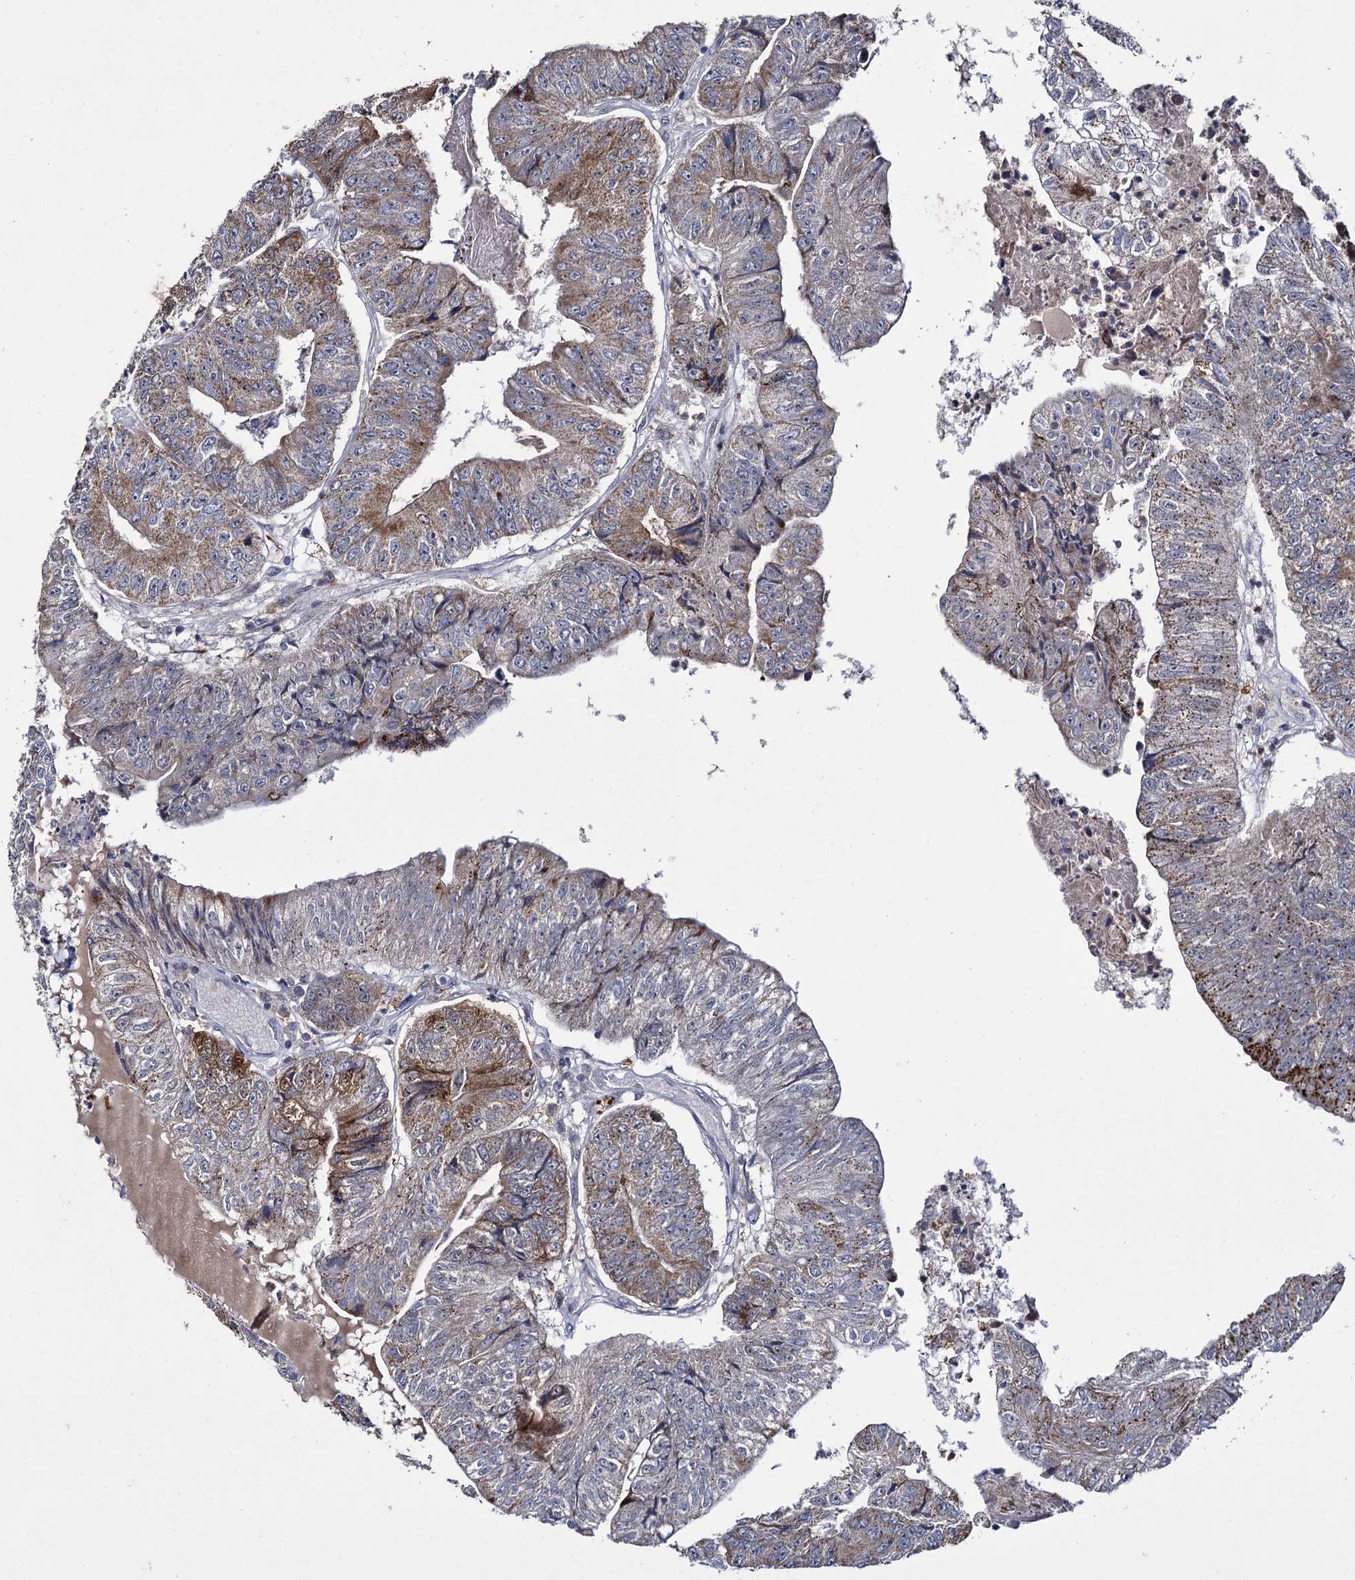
{"staining": {"intensity": "strong", "quantity": "25%-75%", "location": "cytoplasmic/membranous"}, "tissue": "colorectal cancer", "cell_type": "Tumor cells", "image_type": "cancer", "snomed": [{"axis": "morphology", "description": "Adenocarcinoma, NOS"}, {"axis": "topography", "description": "Colon"}], "caption": "This is a photomicrograph of IHC staining of colorectal cancer, which shows strong positivity in the cytoplasmic/membranous of tumor cells.", "gene": "RPUSD4", "patient": {"sex": "female", "age": 67}}